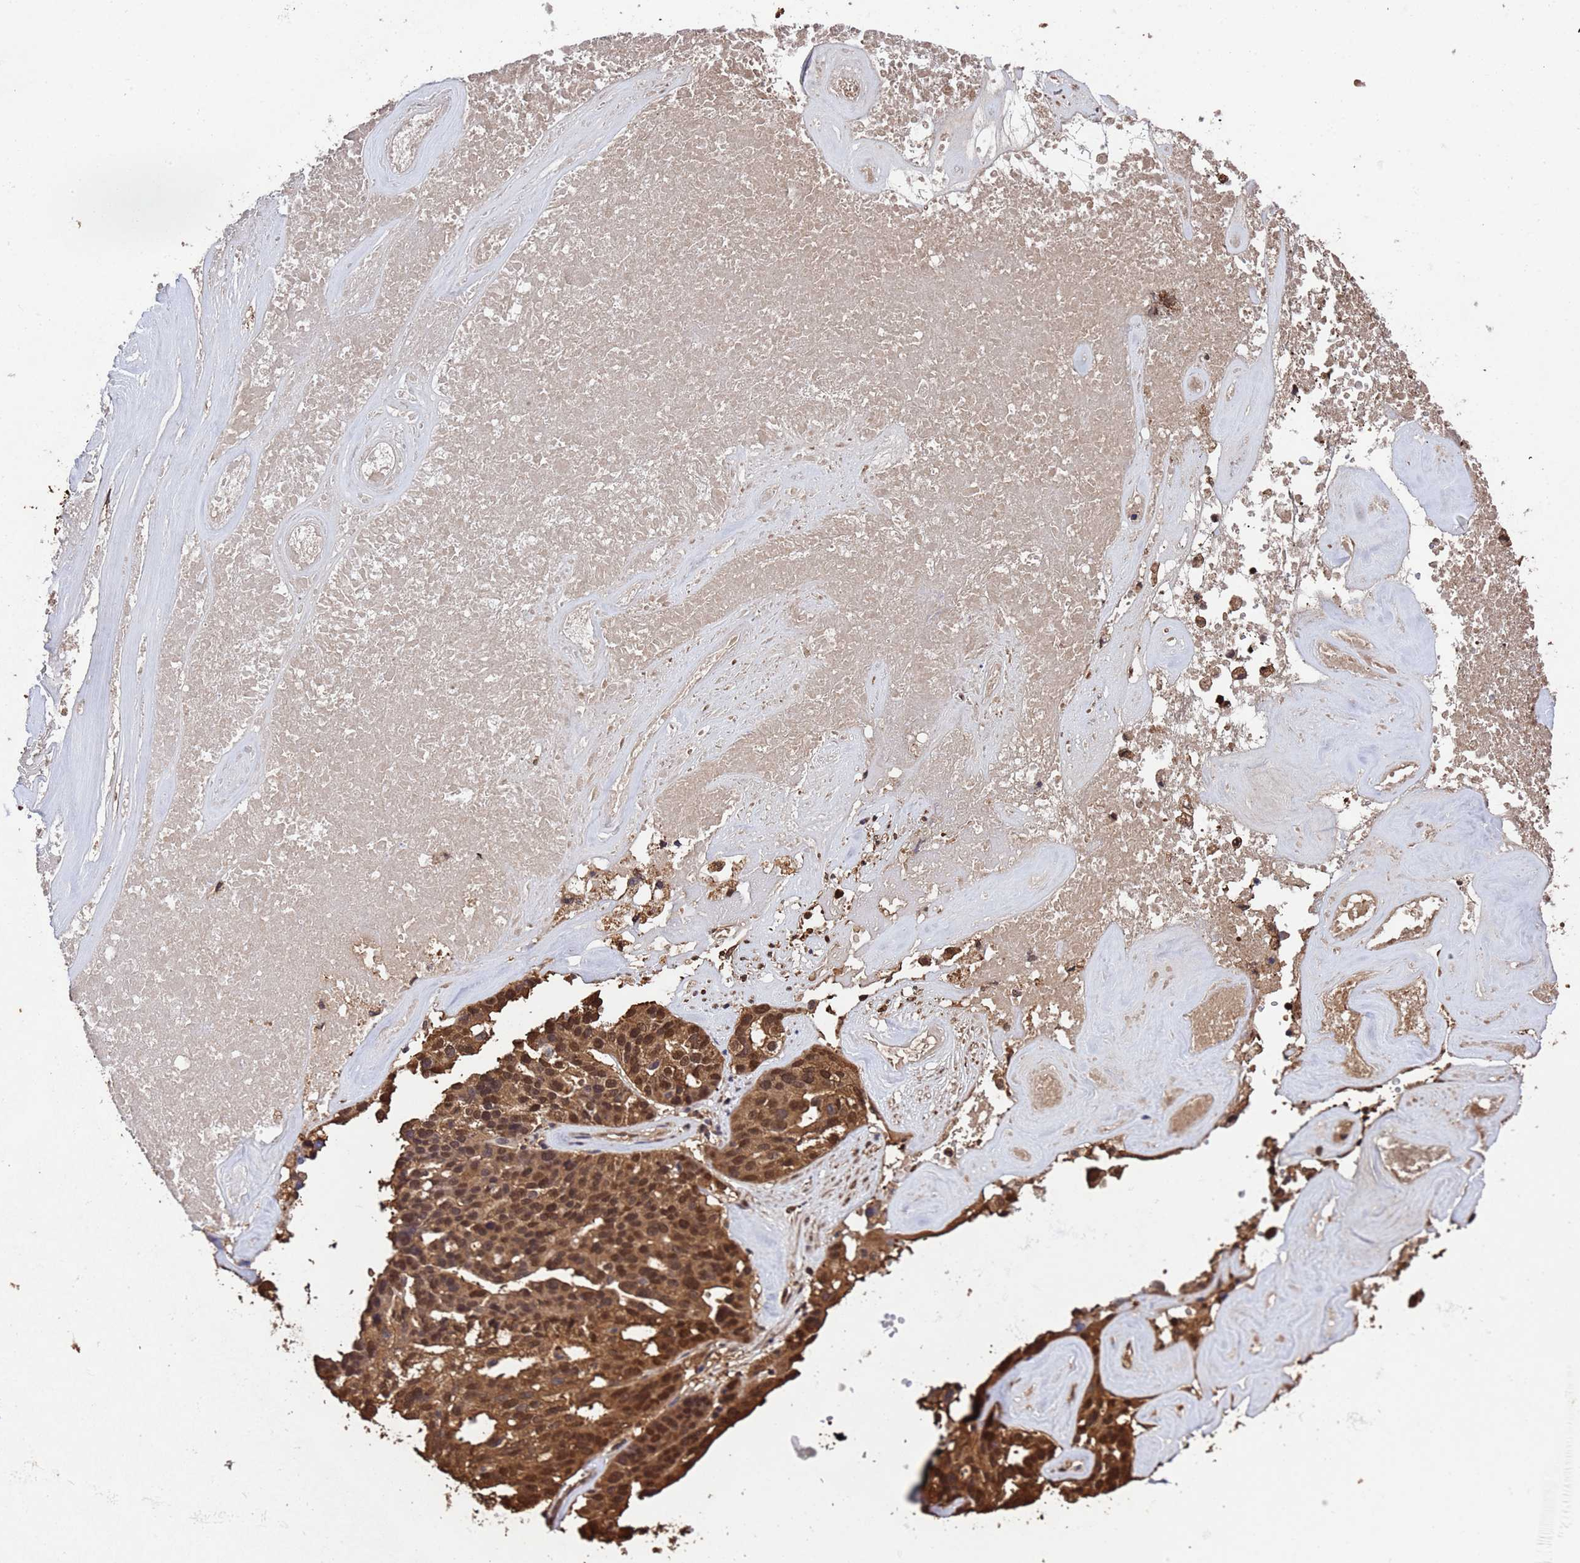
{"staining": {"intensity": "moderate", "quantity": ">75%", "location": "cytoplasmic/membranous,nuclear"}, "tissue": "ovarian cancer", "cell_type": "Tumor cells", "image_type": "cancer", "snomed": [{"axis": "morphology", "description": "Cystadenocarcinoma, serous, NOS"}, {"axis": "topography", "description": "Ovary"}], "caption": "Brown immunohistochemical staining in human ovarian cancer (serous cystadenocarcinoma) exhibits moderate cytoplasmic/membranous and nuclear positivity in about >75% of tumor cells. (DAB (3,3'-diaminobenzidine) IHC with brightfield microscopy, high magnification).", "gene": "SUMO4", "patient": {"sex": "female", "age": 59}}